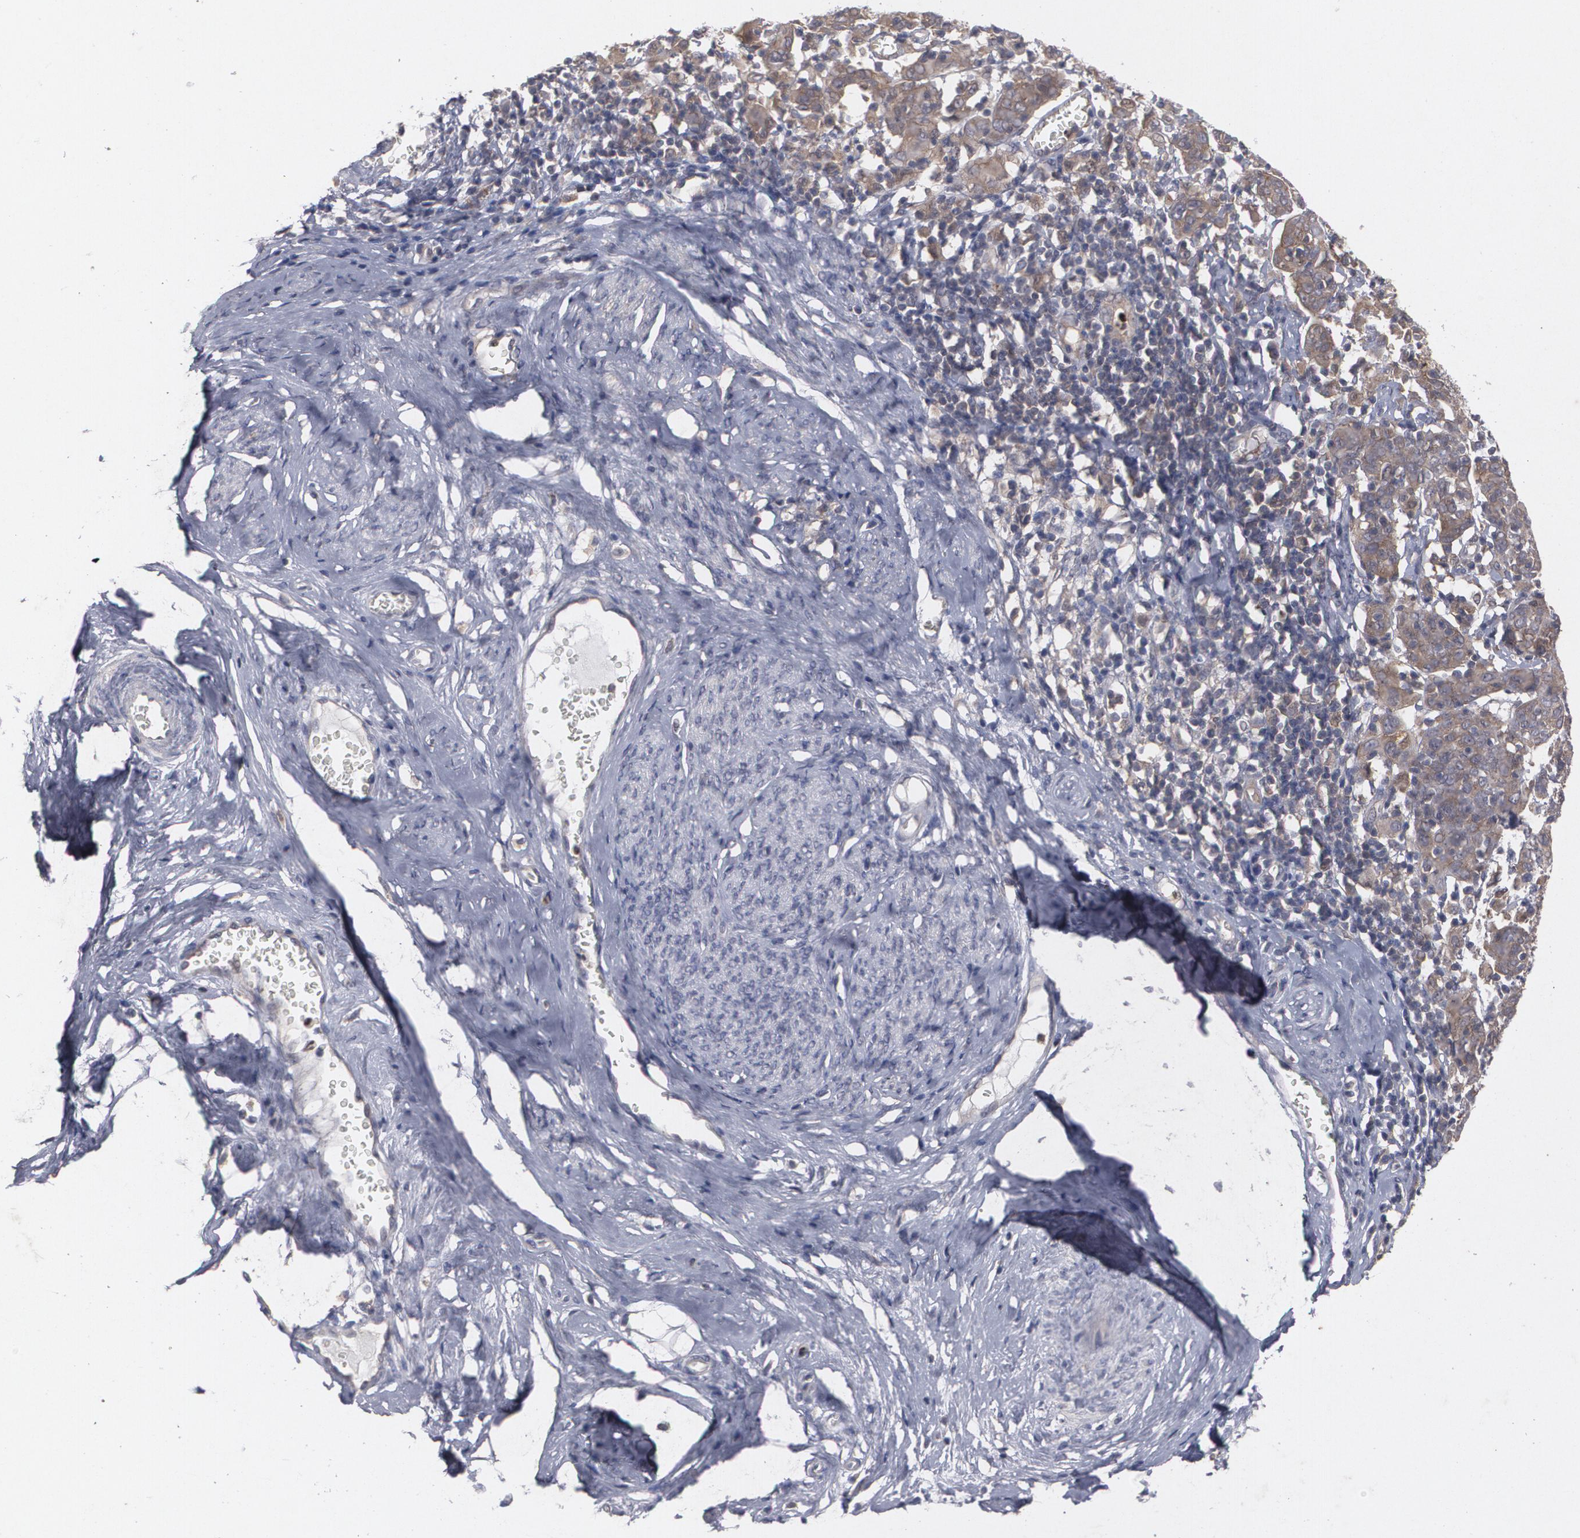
{"staining": {"intensity": "moderate", "quantity": ">75%", "location": "cytoplasmic/membranous"}, "tissue": "cervical cancer", "cell_type": "Tumor cells", "image_type": "cancer", "snomed": [{"axis": "morphology", "description": "Normal tissue, NOS"}, {"axis": "morphology", "description": "Squamous cell carcinoma, NOS"}, {"axis": "topography", "description": "Cervix"}], "caption": "Protein staining of cervical cancer tissue reveals moderate cytoplasmic/membranous staining in about >75% of tumor cells. Nuclei are stained in blue.", "gene": "HTT", "patient": {"sex": "female", "age": 67}}